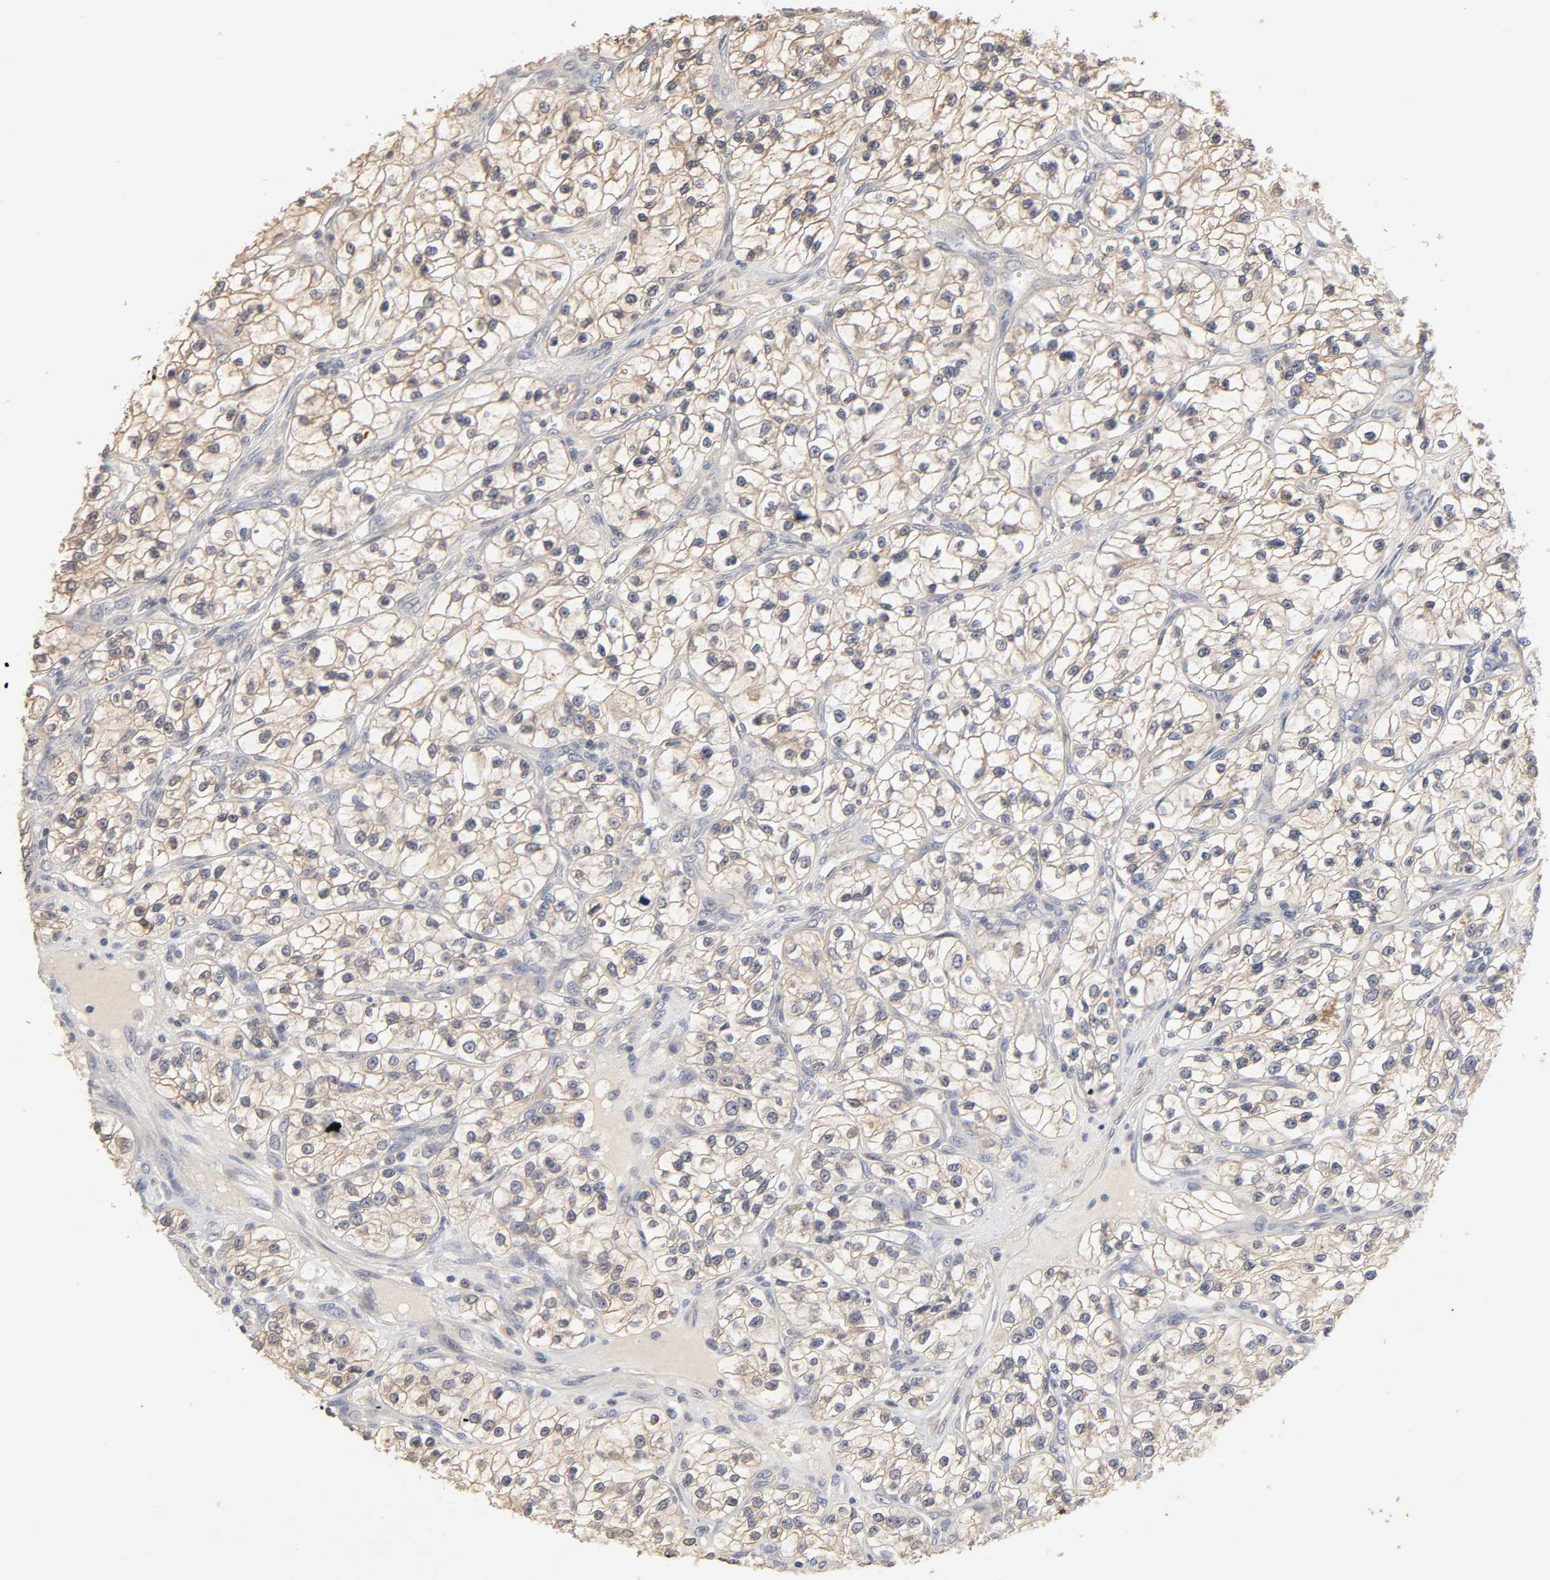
{"staining": {"intensity": "weak", "quantity": ">75%", "location": "cytoplasmic/membranous"}, "tissue": "renal cancer", "cell_type": "Tumor cells", "image_type": "cancer", "snomed": [{"axis": "morphology", "description": "Adenocarcinoma, NOS"}, {"axis": "topography", "description": "Kidney"}], "caption": "Renal cancer stained with a protein marker shows weak staining in tumor cells.", "gene": "CXADR", "patient": {"sex": "female", "age": 57}}